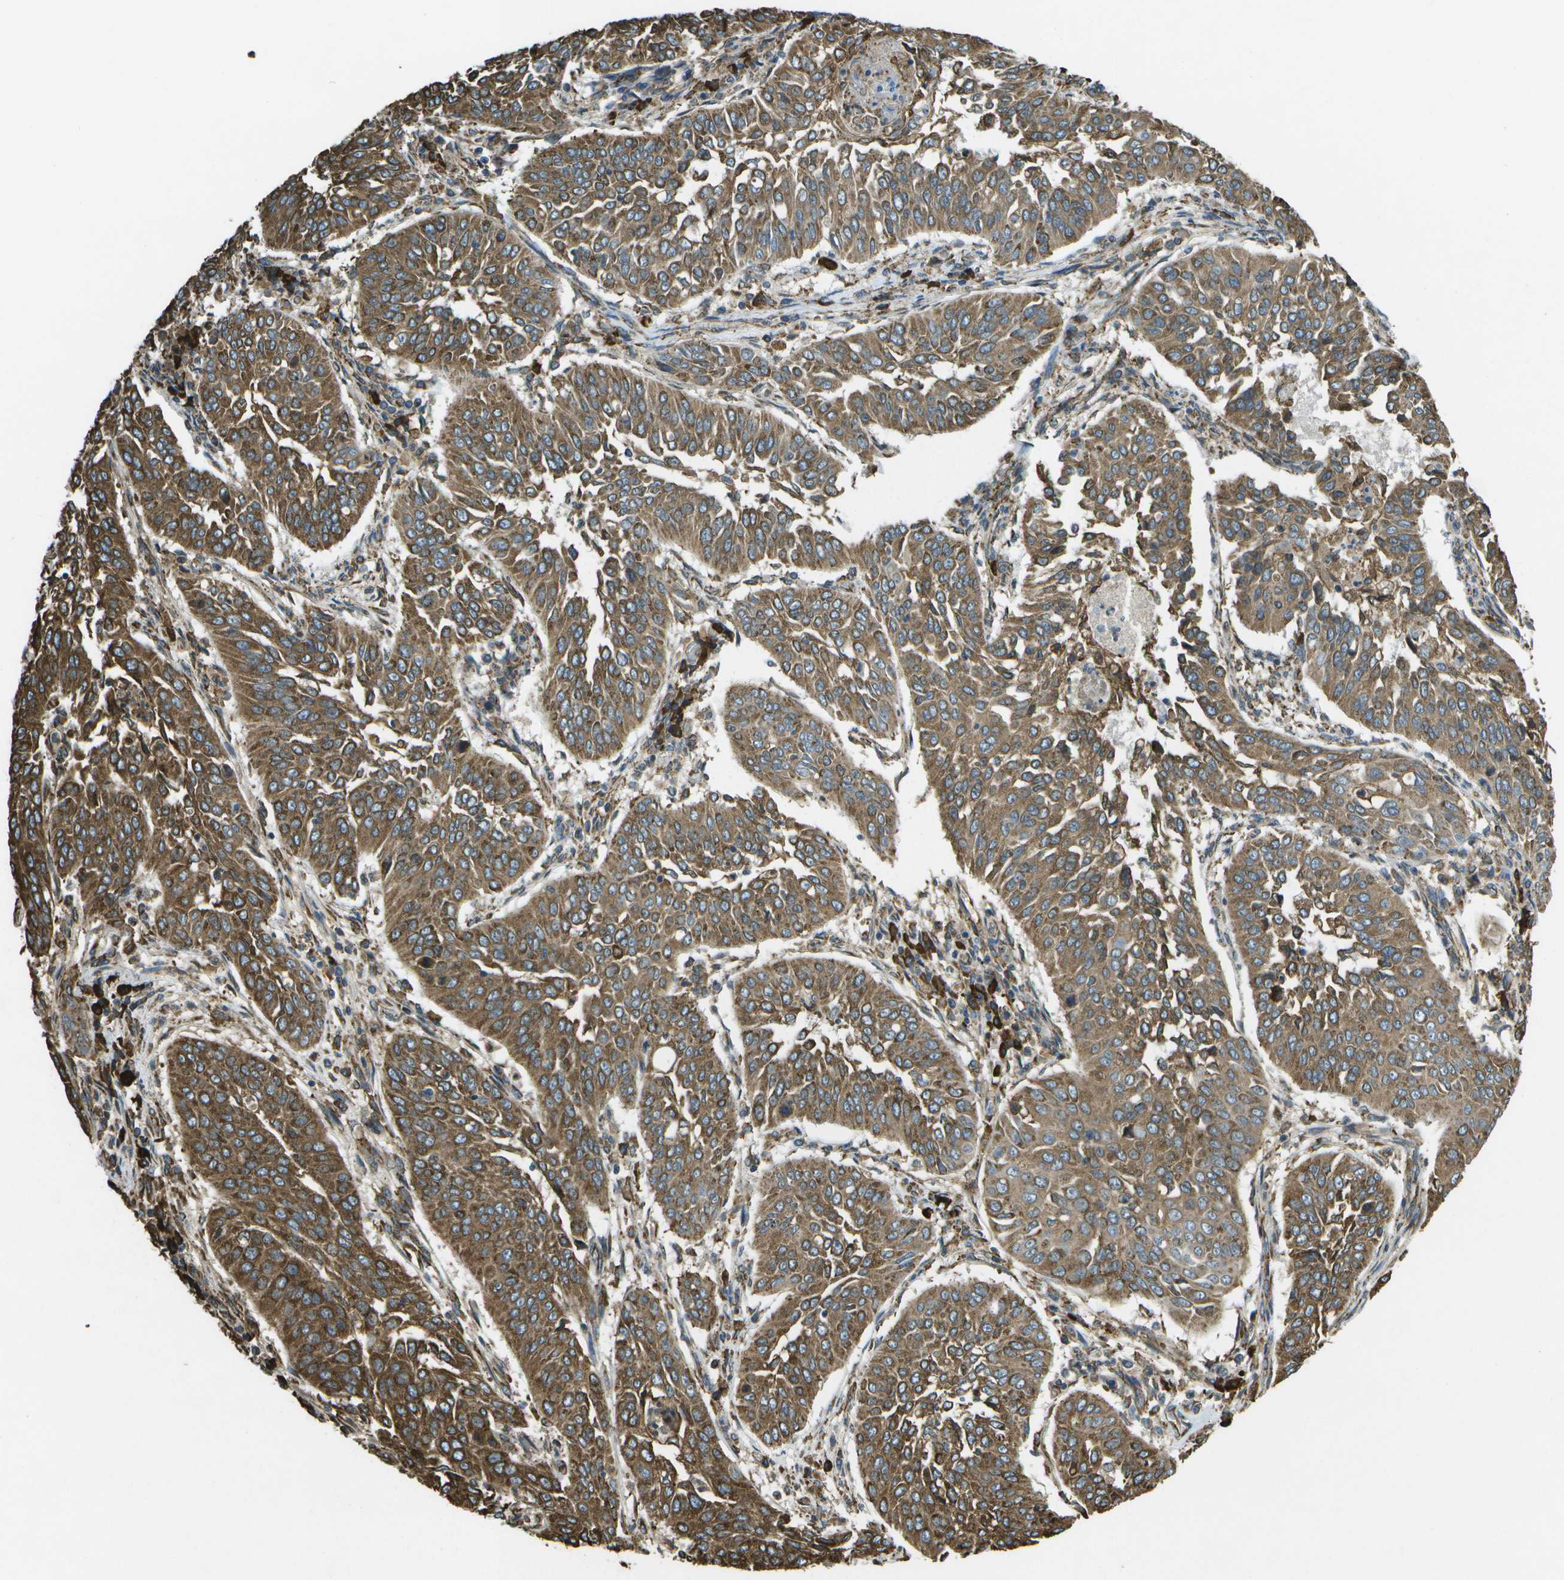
{"staining": {"intensity": "strong", "quantity": ">75%", "location": "cytoplasmic/membranous"}, "tissue": "cervical cancer", "cell_type": "Tumor cells", "image_type": "cancer", "snomed": [{"axis": "morphology", "description": "Normal tissue, NOS"}, {"axis": "morphology", "description": "Squamous cell carcinoma, NOS"}, {"axis": "topography", "description": "Cervix"}], "caption": "Cervical cancer stained with a protein marker exhibits strong staining in tumor cells.", "gene": "PDIA4", "patient": {"sex": "female", "age": 39}}